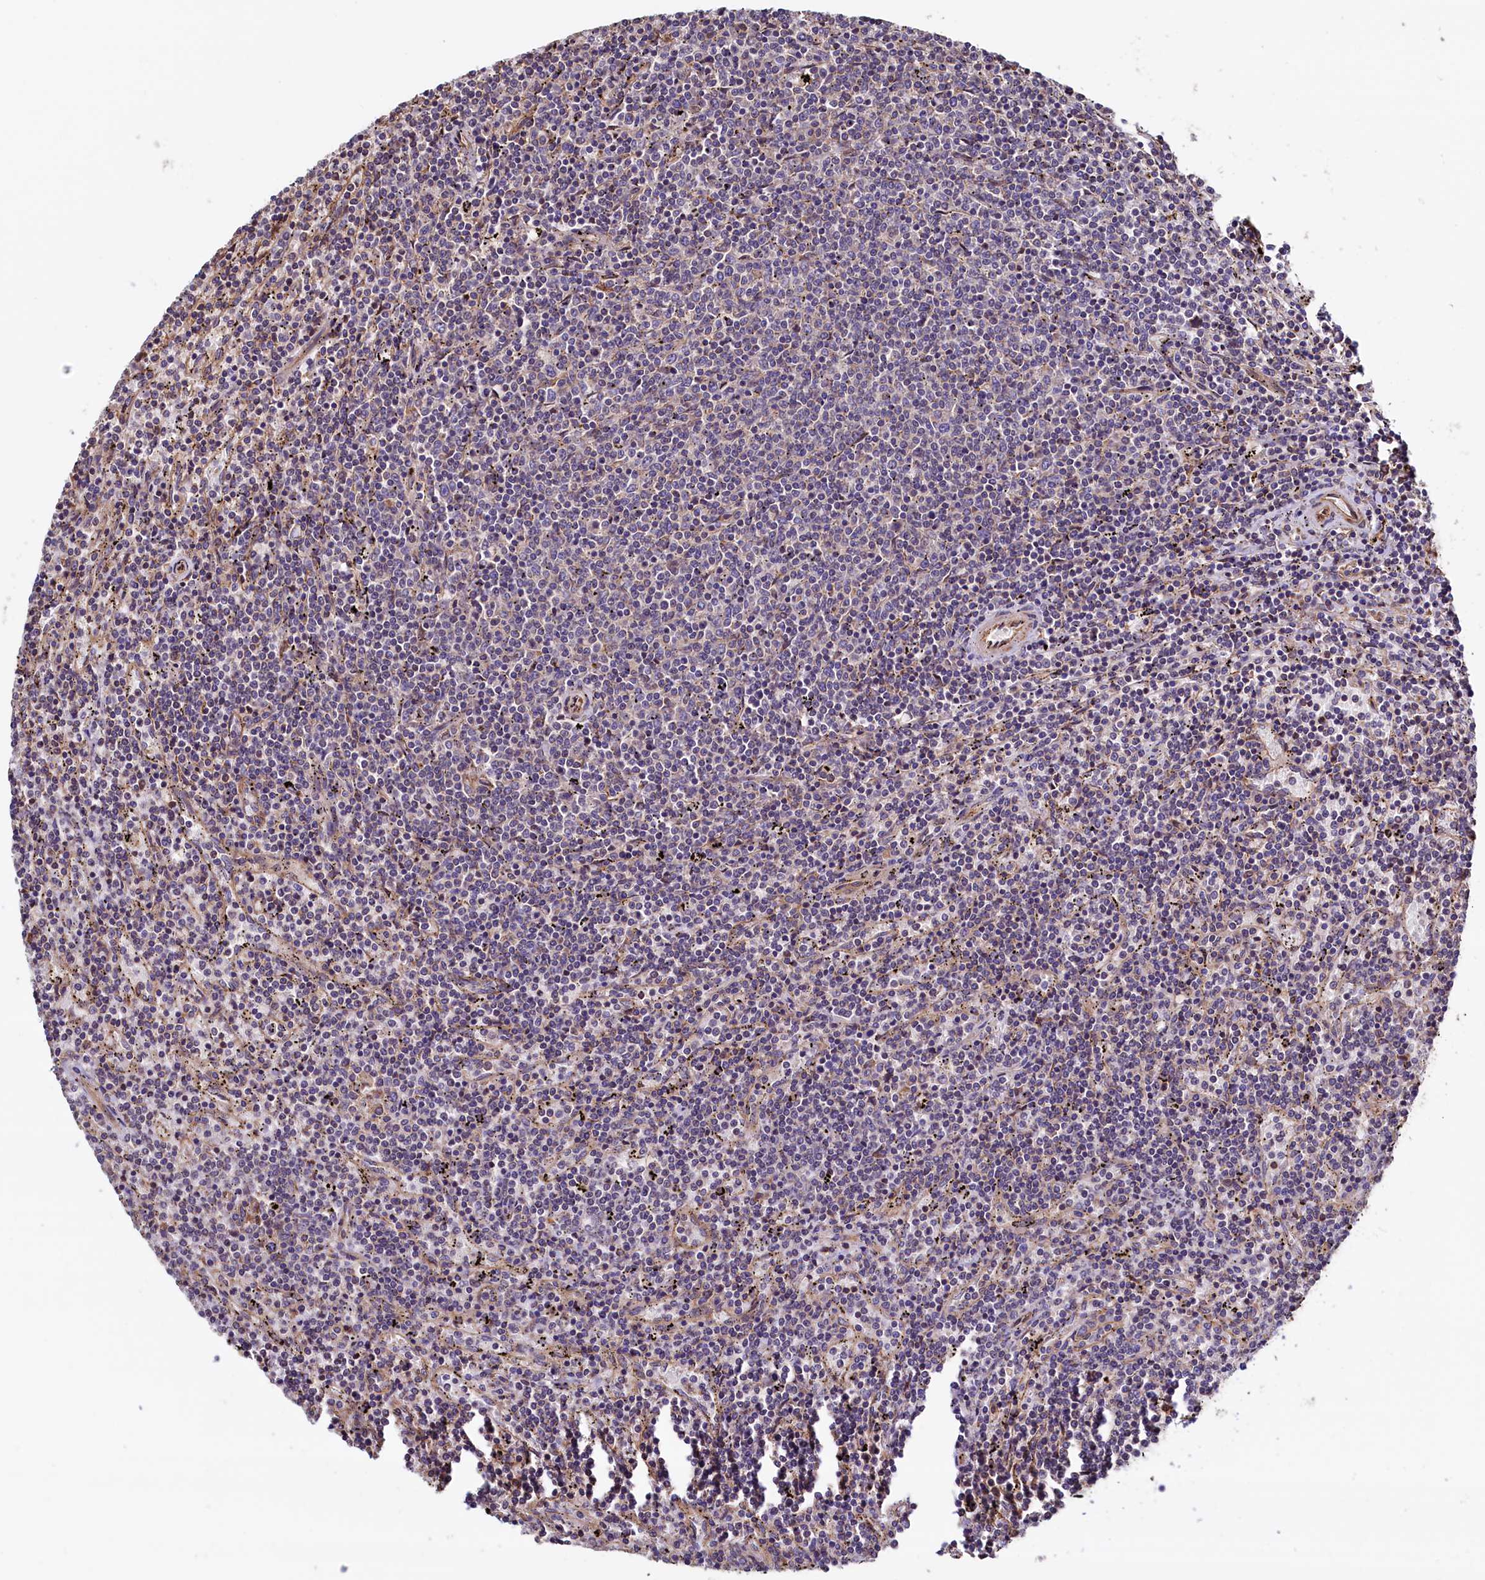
{"staining": {"intensity": "negative", "quantity": "none", "location": "none"}, "tissue": "lymphoma", "cell_type": "Tumor cells", "image_type": "cancer", "snomed": [{"axis": "morphology", "description": "Malignant lymphoma, non-Hodgkin's type, Low grade"}, {"axis": "topography", "description": "Spleen"}], "caption": "Immunohistochemistry (IHC) image of neoplastic tissue: human lymphoma stained with DAB reveals no significant protein positivity in tumor cells.", "gene": "ATXN2L", "patient": {"sex": "female", "age": 50}}